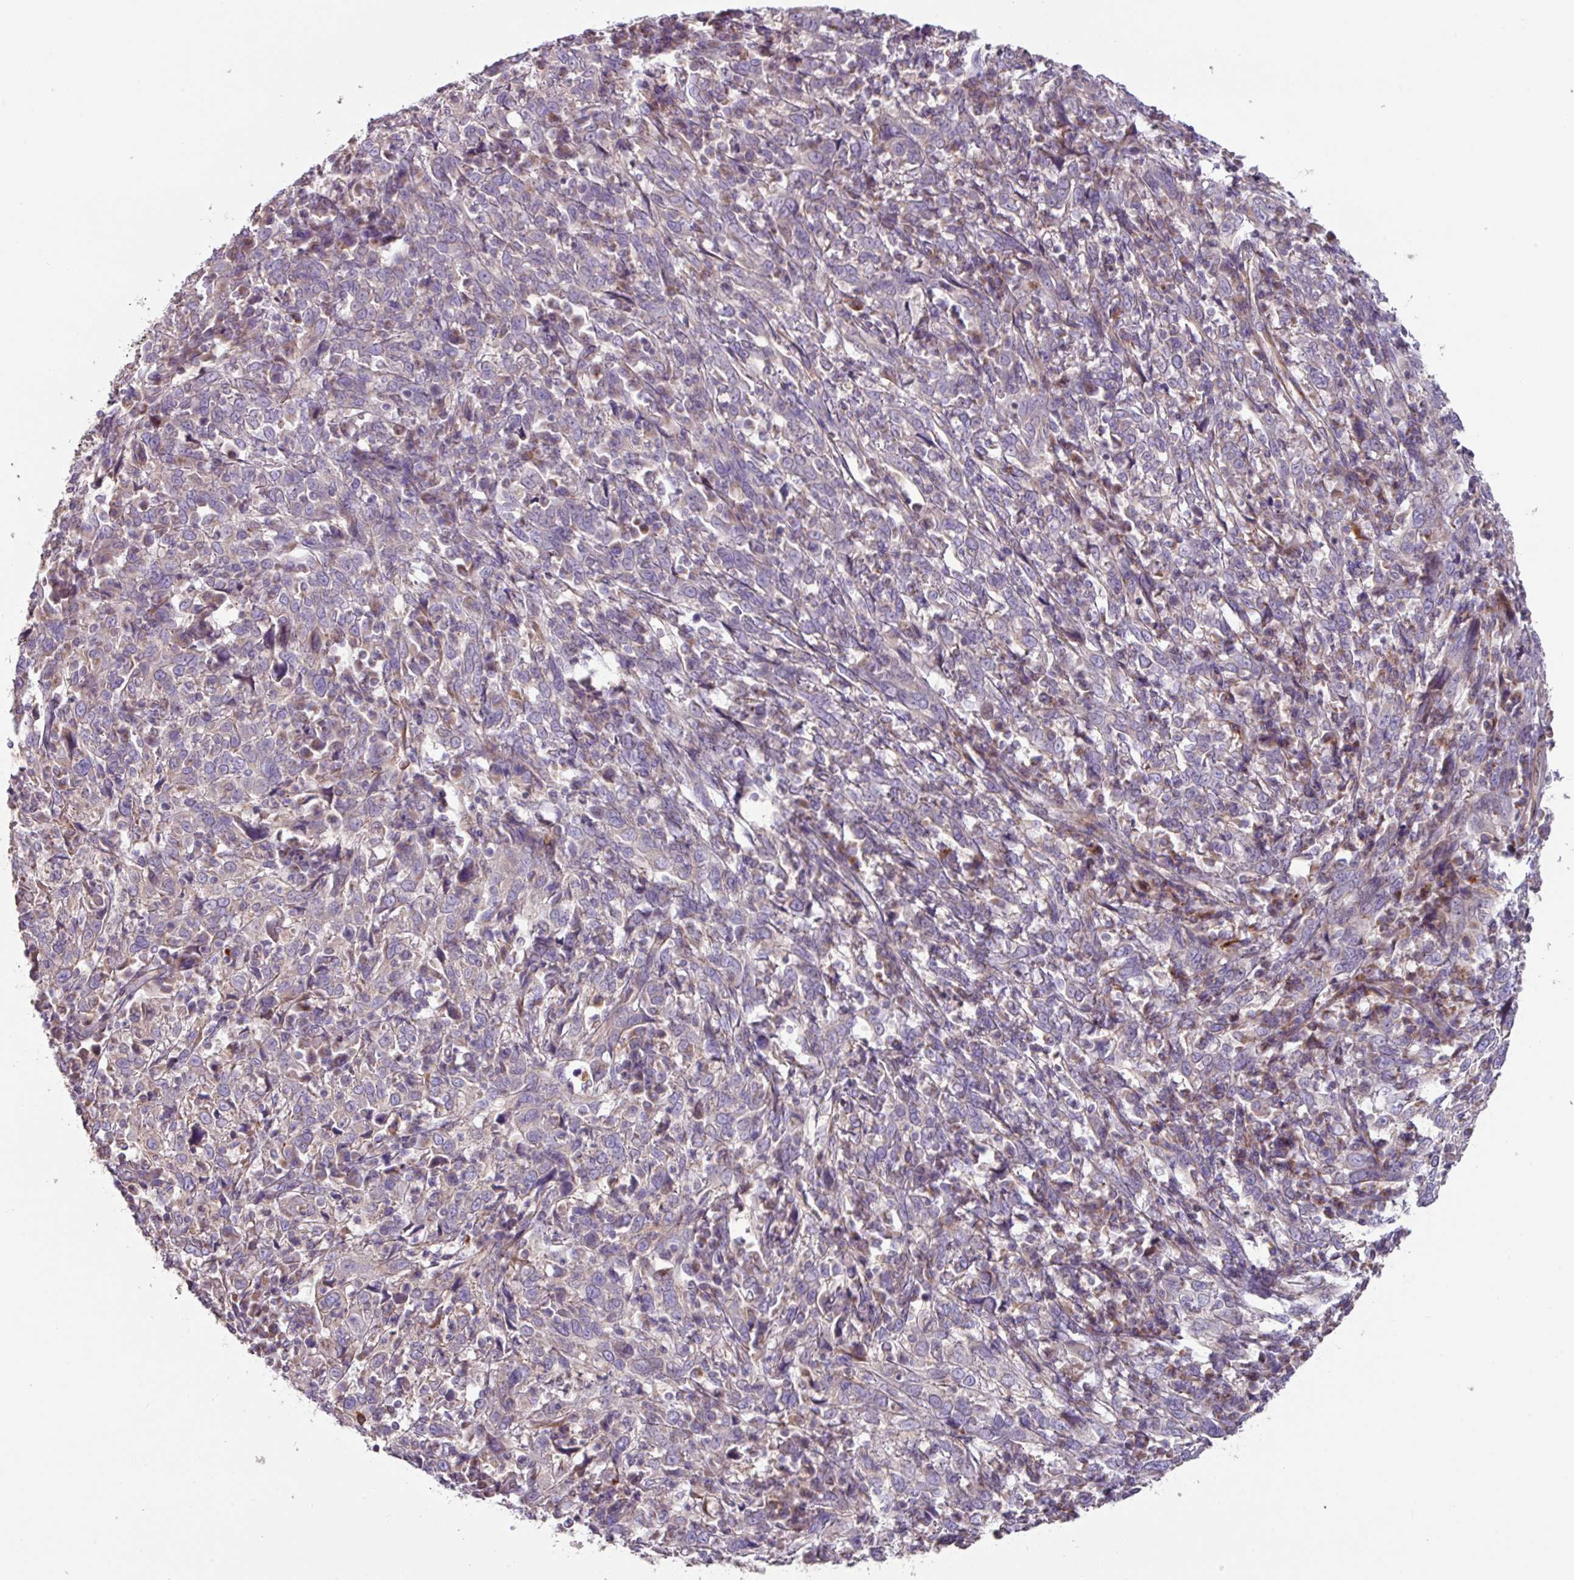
{"staining": {"intensity": "weak", "quantity": "<25%", "location": "cytoplasmic/membranous"}, "tissue": "cervical cancer", "cell_type": "Tumor cells", "image_type": "cancer", "snomed": [{"axis": "morphology", "description": "Squamous cell carcinoma, NOS"}, {"axis": "topography", "description": "Cervix"}], "caption": "DAB immunohistochemical staining of human cervical squamous cell carcinoma exhibits no significant expression in tumor cells. The staining was performed using DAB to visualize the protein expression in brown, while the nuclei were stained in blue with hematoxylin (Magnification: 20x).", "gene": "MRRF", "patient": {"sex": "female", "age": 46}}